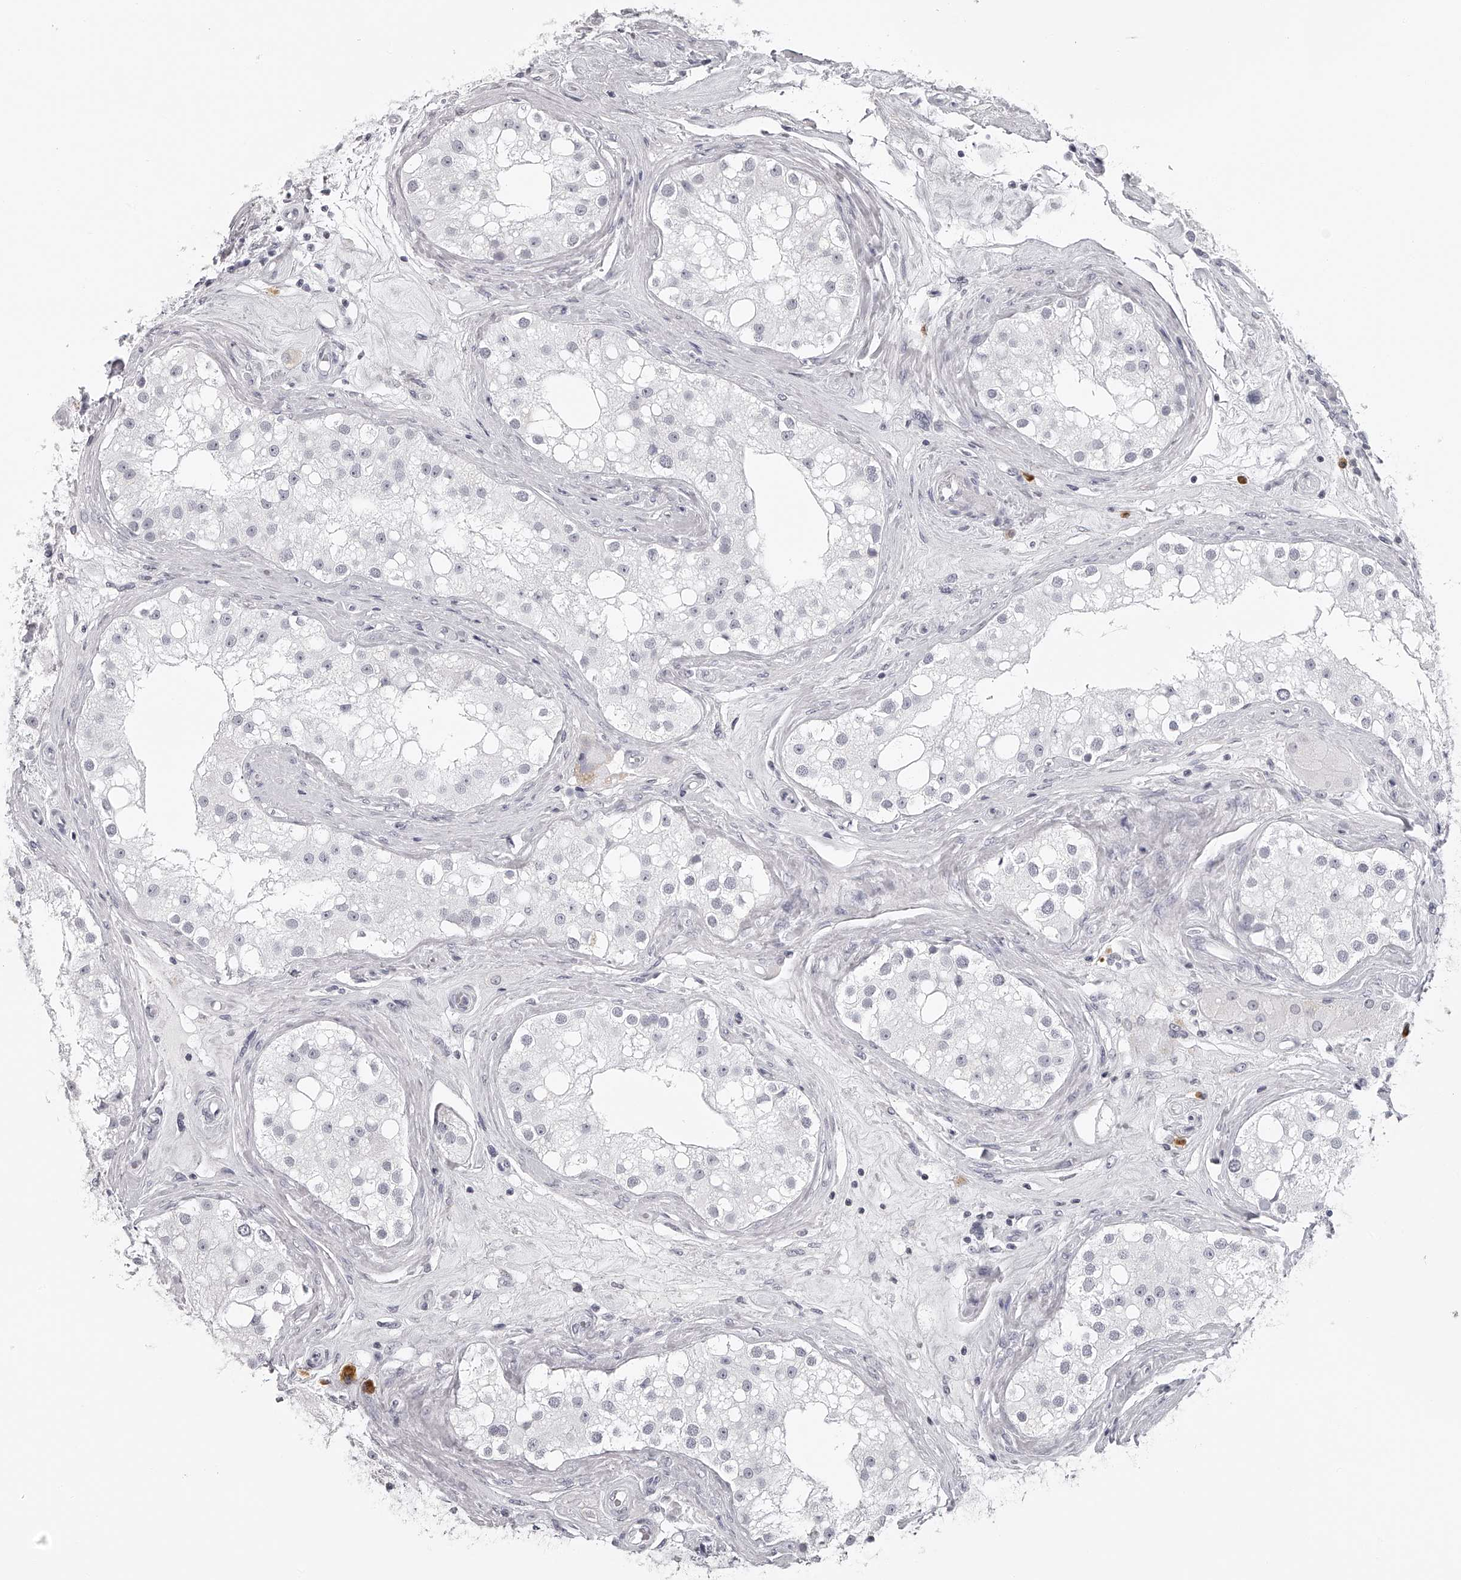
{"staining": {"intensity": "negative", "quantity": "none", "location": "none"}, "tissue": "testis", "cell_type": "Cells in seminiferous ducts", "image_type": "normal", "snomed": [{"axis": "morphology", "description": "Normal tissue, NOS"}, {"axis": "topography", "description": "Testis"}], "caption": "This is a photomicrograph of IHC staining of benign testis, which shows no expression in cells in seminiferous ducts.", "gene": "SEC11C", "patient": {"sex": "male", "age": 84}}